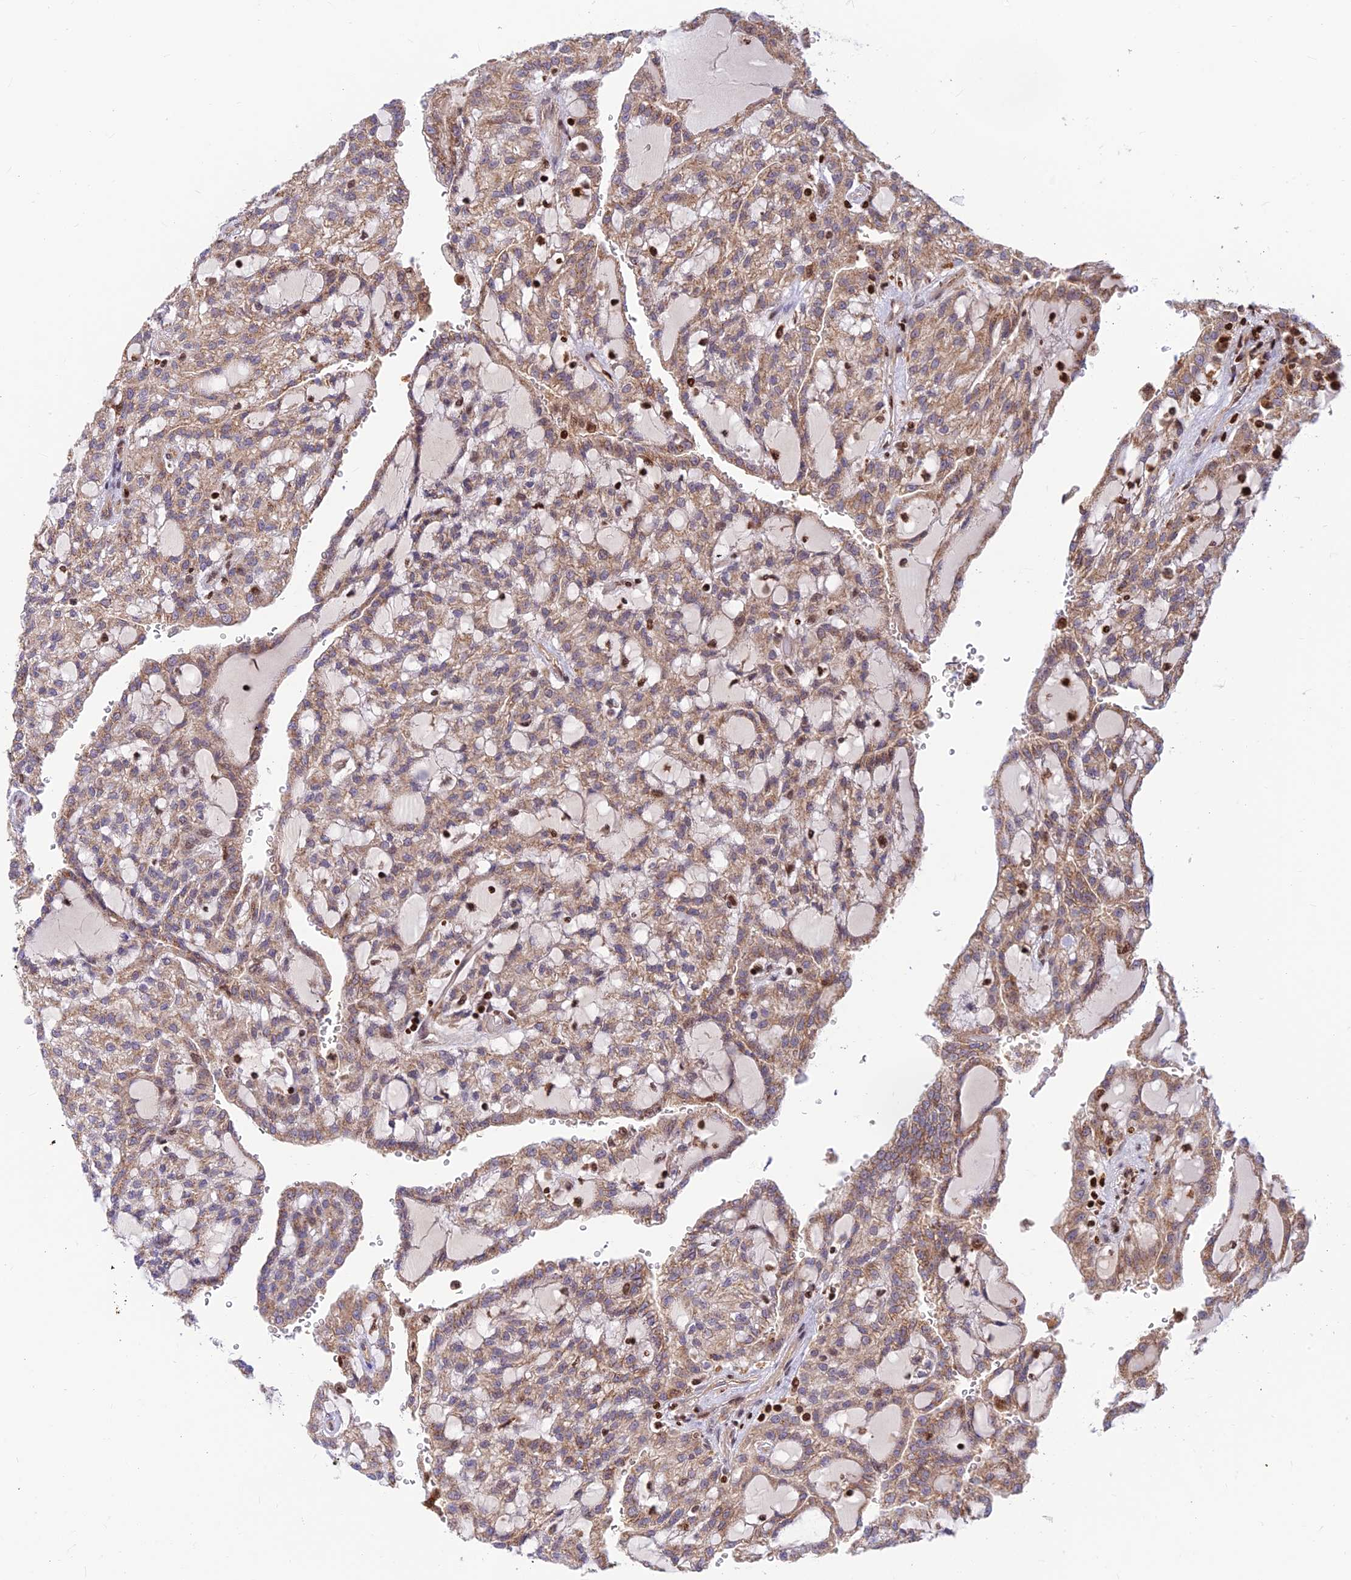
{"staining": {"intensity": "moderate", "quantity": ">75%", "location": "cytoplasmic/membranous"}, "tissue": "renal cancer", "cell_type": "Tumor cells", "image_type": "cancer", "snomed": [{"axis": "morphology", "description": "Adenocarcinoma, NOS"}, {"axis": "topography", "description": "Kidney"}], "caption": "Renal cancer stained with immunohistochemistry (IHC) shows moderate cytoplasmic/membranous staining in approximately >75% of tumor cells.", "gene": "FAM186B", "patient": {"sex": "male", "age": 63}}